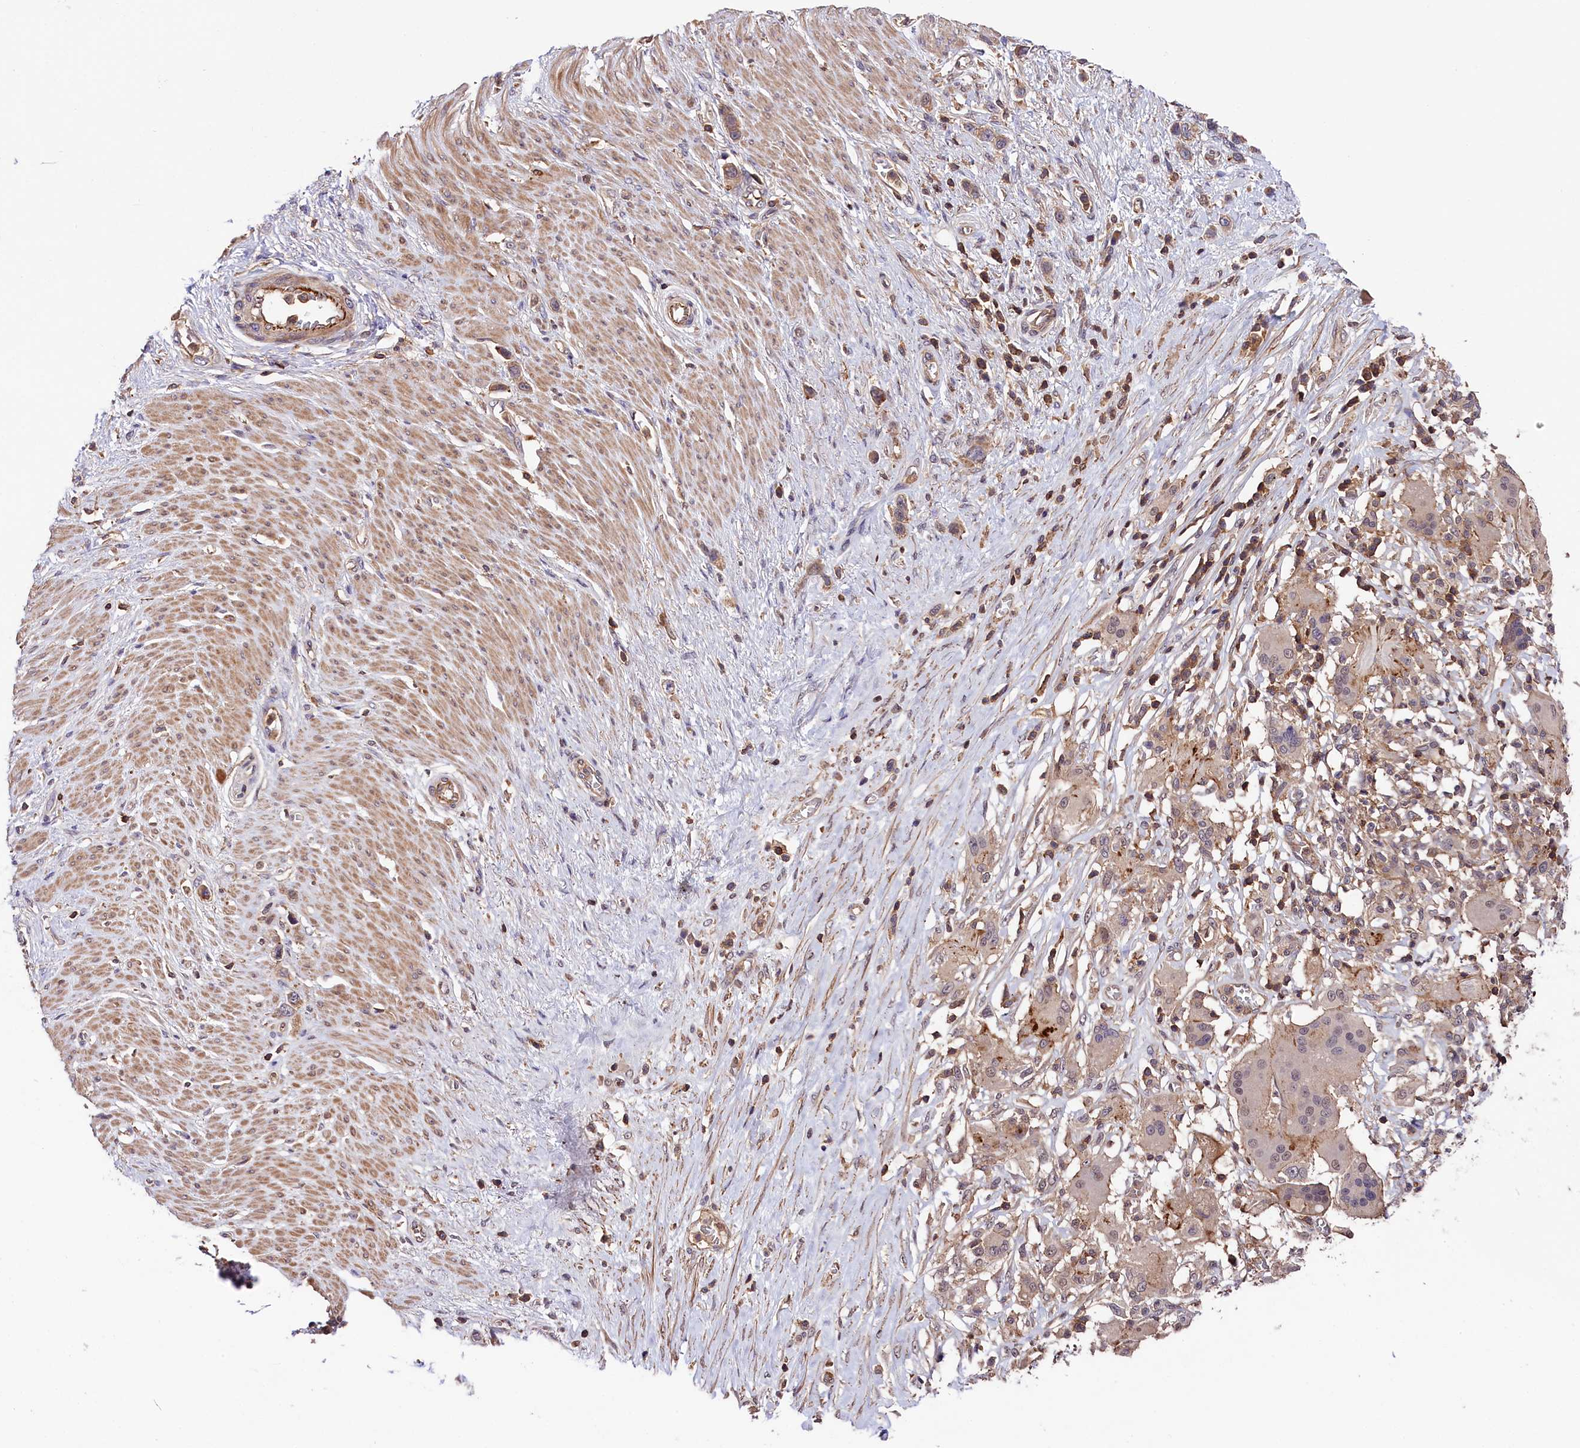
{"staining": {"intensity": "weak", "quantity": "25%-75%", "location": "cytoplasmic/membranous"}, "tissue": "stomach cancer", "cell_type": "Tumor cells", "image_type": "cancer", "snomed": [{"axis": "morphology", "description": "Adenocarcinoma, NOS"}, {"axis": "morphology", "description": "Adenocarcinoma, High grade"}, {"axis": "topography", "description": "Stomach, upper"}, {"axis": "topography", "description": "Stomach, lower"}], "caption": "Approximately 25%-75% of tumor cells in stomach cancer (high-grade adenocarcinoma) reveal weak cytoplasmic/membranous protein staining as visualized by brown immunohistochemical staining.", "gene": "SKIDA1", "patient": {"sex": "female", "age": 65}}